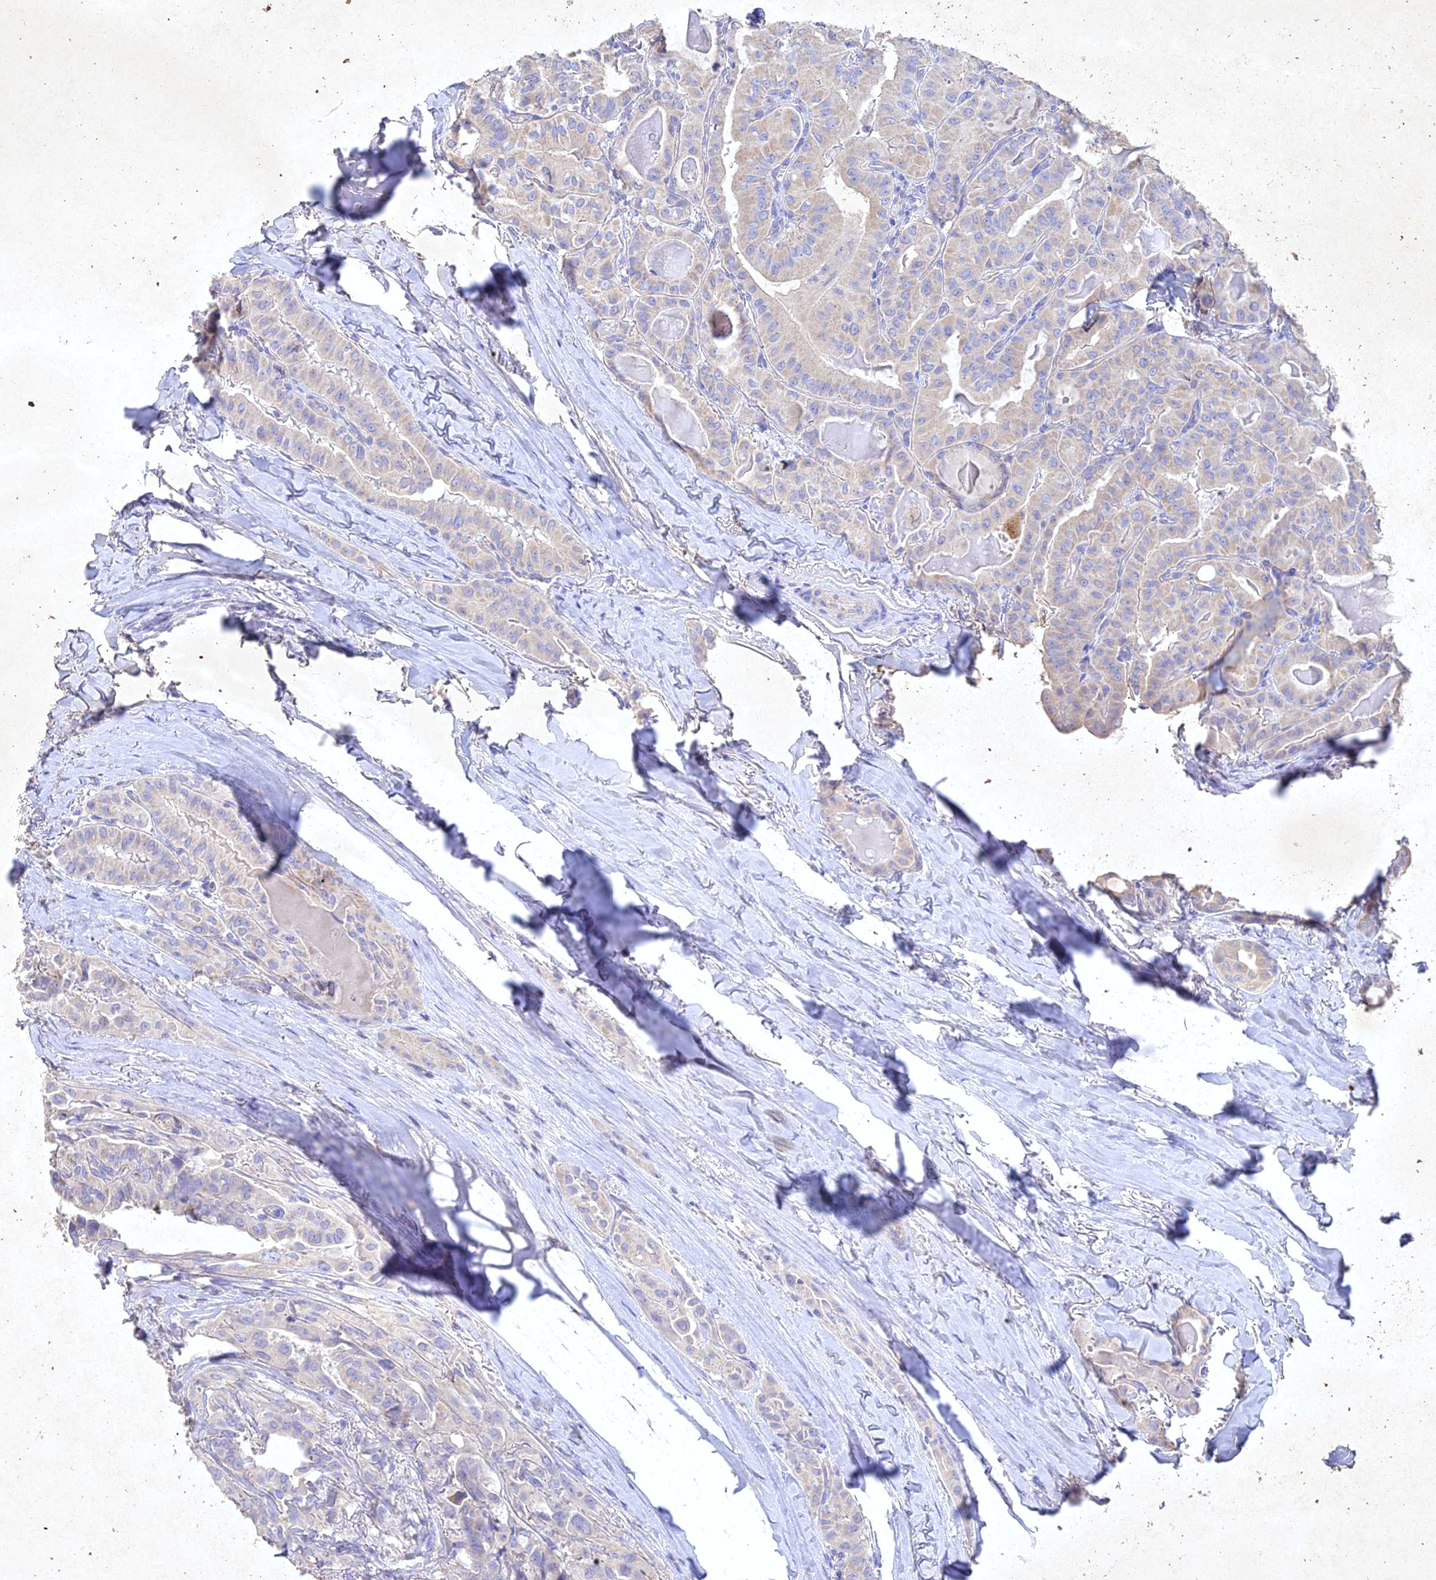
{"staining": {"intensity": "negative", "quantity": "none", "location": "none"}, "tissue": "thyroid cancer", "cell_type": "Tumor cells", "image_type": "cancer", "snomed": [{"axis": "morphology", "description": "Papillary adenocarcinoma, NOS"}, {"axis": "topography", "description": "Thyroid gland"}], "caption": "Immunohistochemistry of thyroid papillary adenocarcinoma reveals no positivity in tumor cells. Nuclei are stained in blue.", "gene": "NDUFV1", "patient": {"sex": "female", "age": 68}}